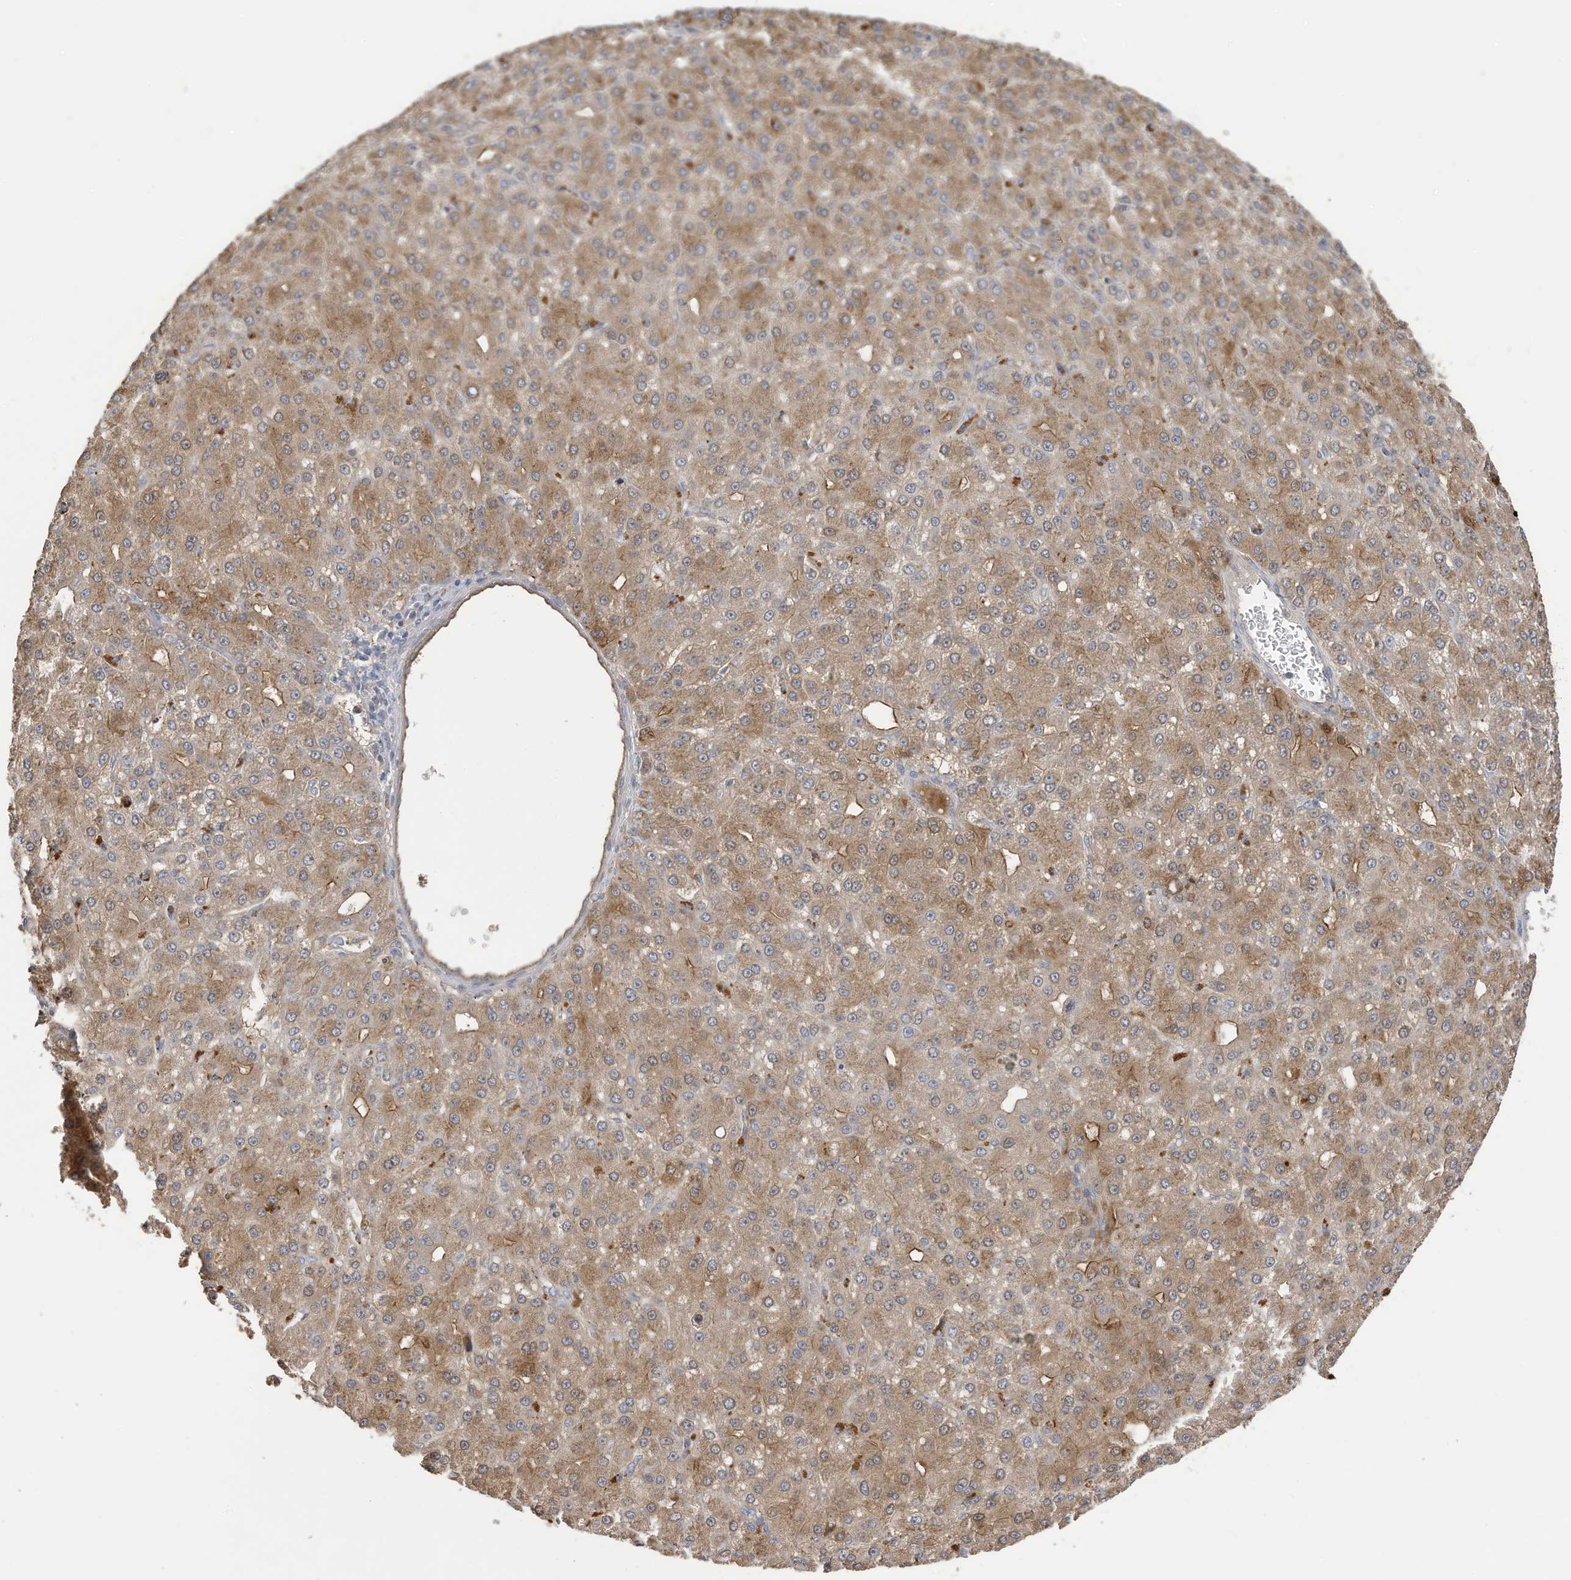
{"staining": {"intensity": "moderate", "quantity": ">75%", "location": "cytoplasmic/membranous,nuclear"}, "tissue": "liver cancer", "cell_type": "Tumor cells", "image_type": "cancer", "snomed": [{"axis": "morphology", "description": "Carcinoma, Hepatocellular, NOS"}, {"axis": "topography", "description": "Liver"}], "caption": "There is medium levels of moderate cytoplasmic/membranous and nuclear positivity in tumor cells of liver cancer, as demonstrated by immunohistochemical staining (brown color).", "gene": "REC8", "patient": {"sex": "male", "age": 67}}